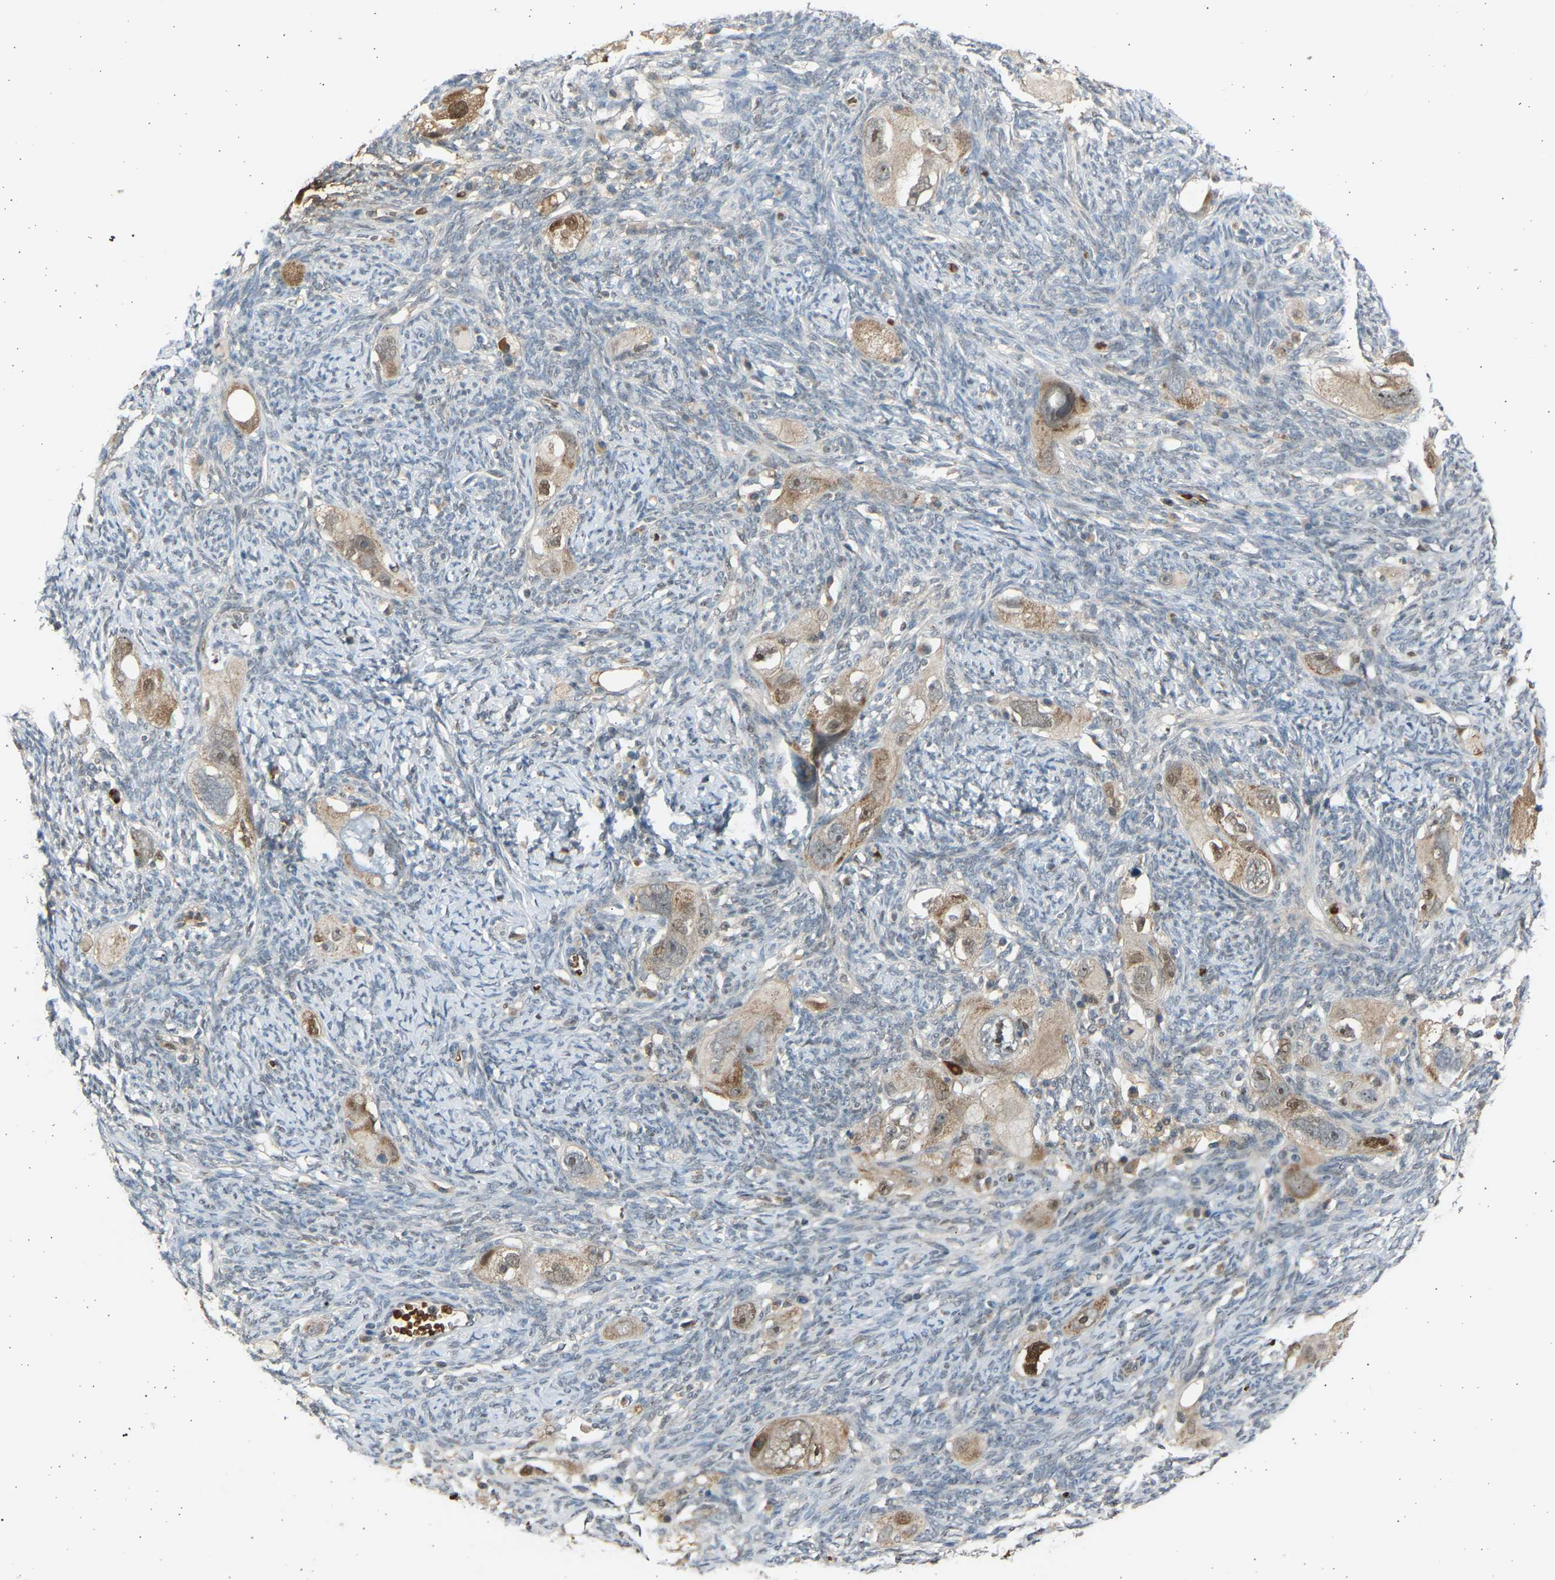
{"staining": {"intensity": "weak", "quantity": ">75%", "location": "nuclear"}, "tissue": "ovarian cancer", "cell_type": "Tumor cells", "image_type": "cancer", "snomed": [{"axis": "morphology", "description": "Normal tissue, NOS"}, {"axis": "morphology", "description": "Cystadenocarcinoma, serous, NOS"}, {"axis": "topography", "description": "Ovary"}], "caption": "Brown immunohistochemical staining in ovarian serous cystadenocarcinoma shows weak nuclear positivity in approximately >75% of tumor cells.", "gene": "BIRC2", "patient": {"sex": "female", "age": 62}}